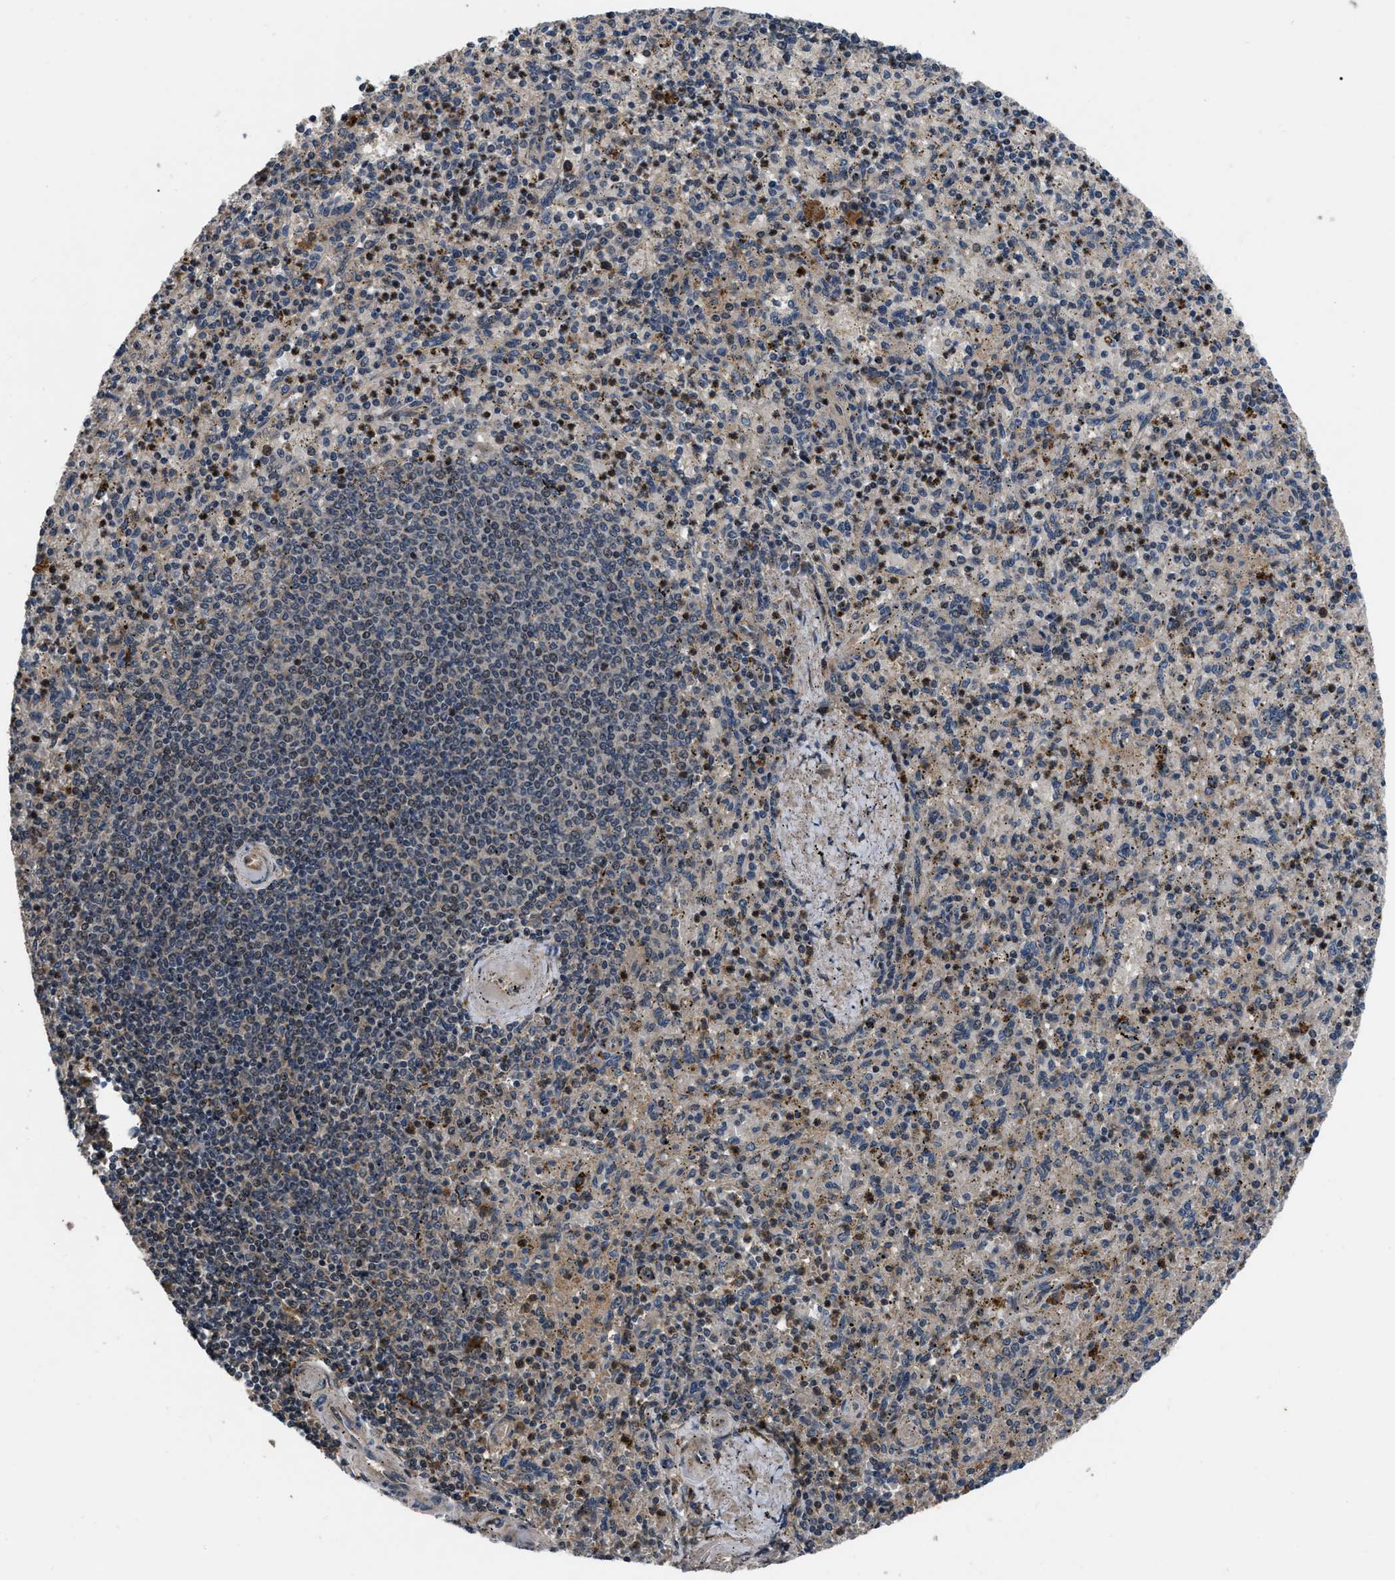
{"staining": {"intensity": "weak", "quantity": "25%-75%", "location": "cytoplasmic/membranous"}, "tissue": "spleen", "cell_type": "Cells in red pulp", "image_type": "normal", "snomed": [{"axis": "morphology", "description": "Normal tissue, NOS"}, {"axis": "topography", "description": "Spleen"}], "caption": "Protein expression by immunohistochemistry (IHC) demonstrates weak cytoplasmic/membranous staining in about 25%-75% of cells in red pulp in normal spleen. (brown staining indicates protein expression, while blue staining denotes nuclei).", "gene": "PPWD1", "patient": {"sex": "male", "age": 72}}